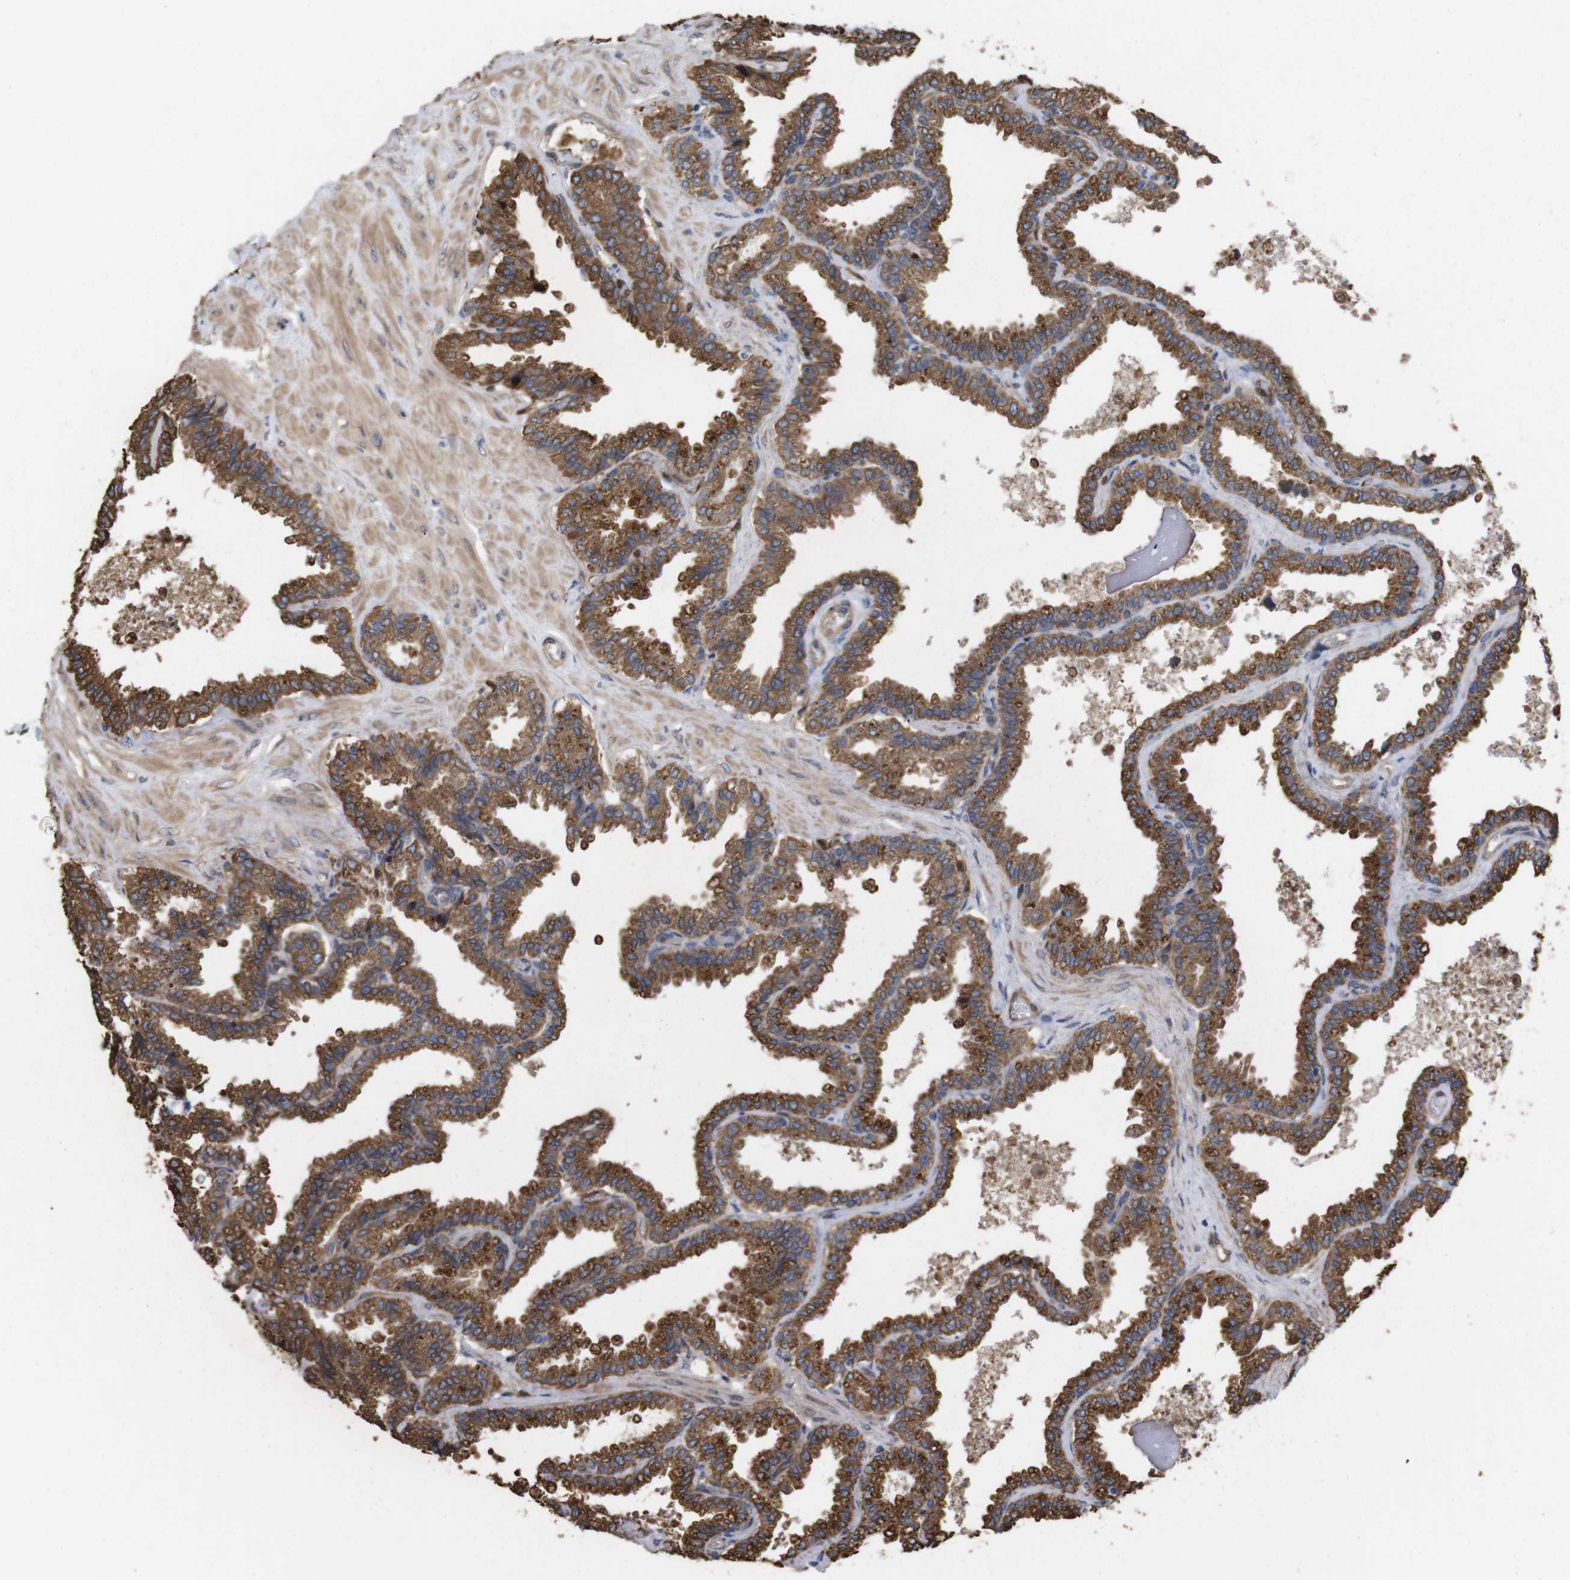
{"staining": {"intensity": "moderate", "quantity": ">75%", "location": "cytoplasmic/membranous"}, "tissue": "seminal vesicle", "cell_type": "Glandular cells", "image_type": "normal", "snomed": [{"axis": "morphology", "description": "Normal tissue, NOS"}, {"axis": "topography", "description": "Seminal veicle"}], "caption": "Immunohistochemistry histopathology image of unremarkable seminal vesicle stained for a protein (brown), which displays medium levels of moderate cytoplasmic/membranous expression in about >75% of glandular cells.", "gene": "TIAM1", "patient": {"sex": "male", "age": 46}}